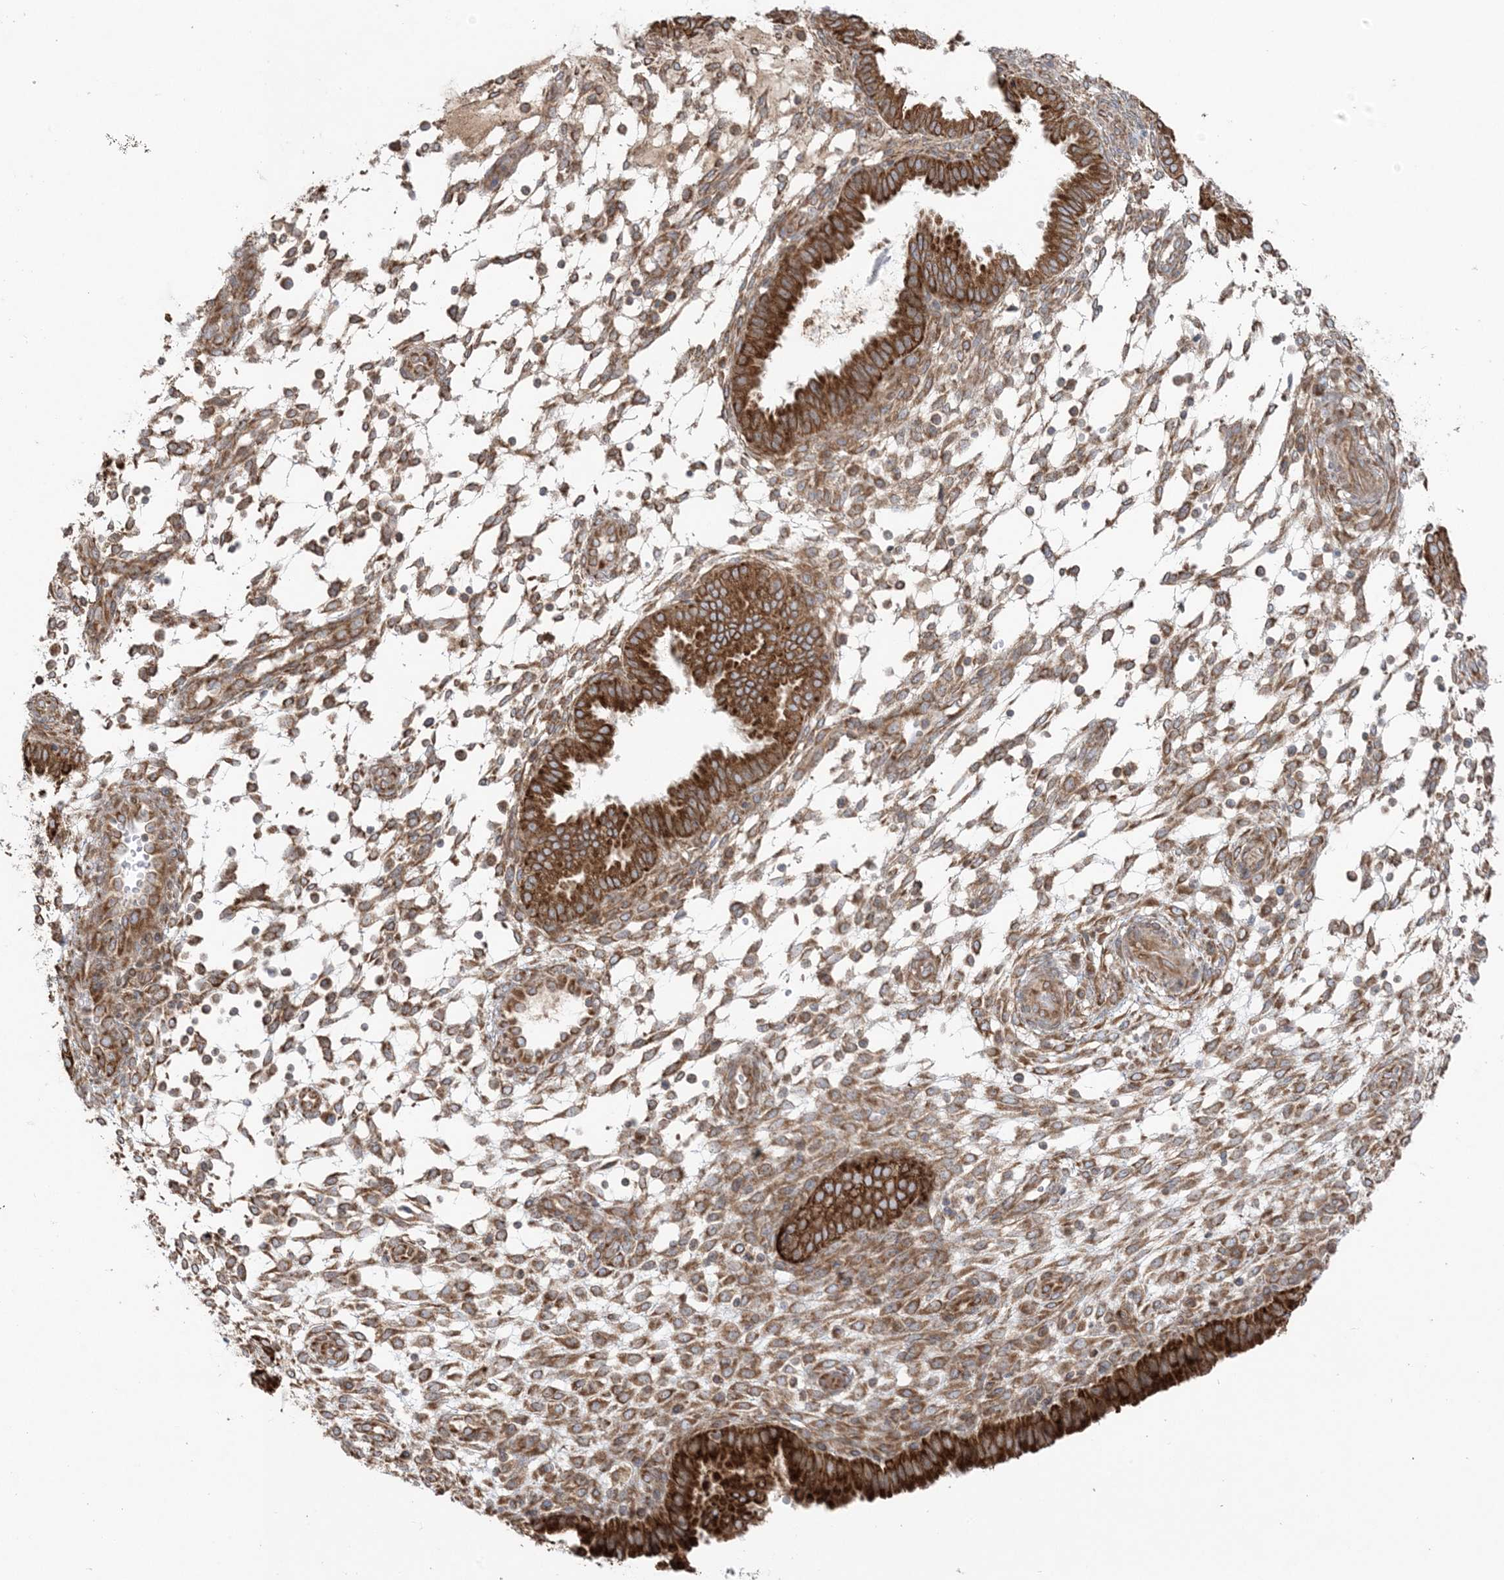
{"staining": {"intensity": "moderate", "quantity": "25%-75%", "location": "cytoplasmic/membranous"}, "tissue": "endometrium", "cell_type": "Cells in endometrial stroma", "image_type": "normal", "snomed": [{"axis": "morphology", "description": "Normal tissue, NOS"}, {"axis": "topography", "description": "Endometrium"}], "caption": "DAB immunohistochemical staining of benign endometrium demonstrates moderate cytoplasmic/membranous protein positivity in about 25%-75% of cells in endometrial stroma.", "gene": "UBXN4", "patient": {"sex": "female", "age": 33}}